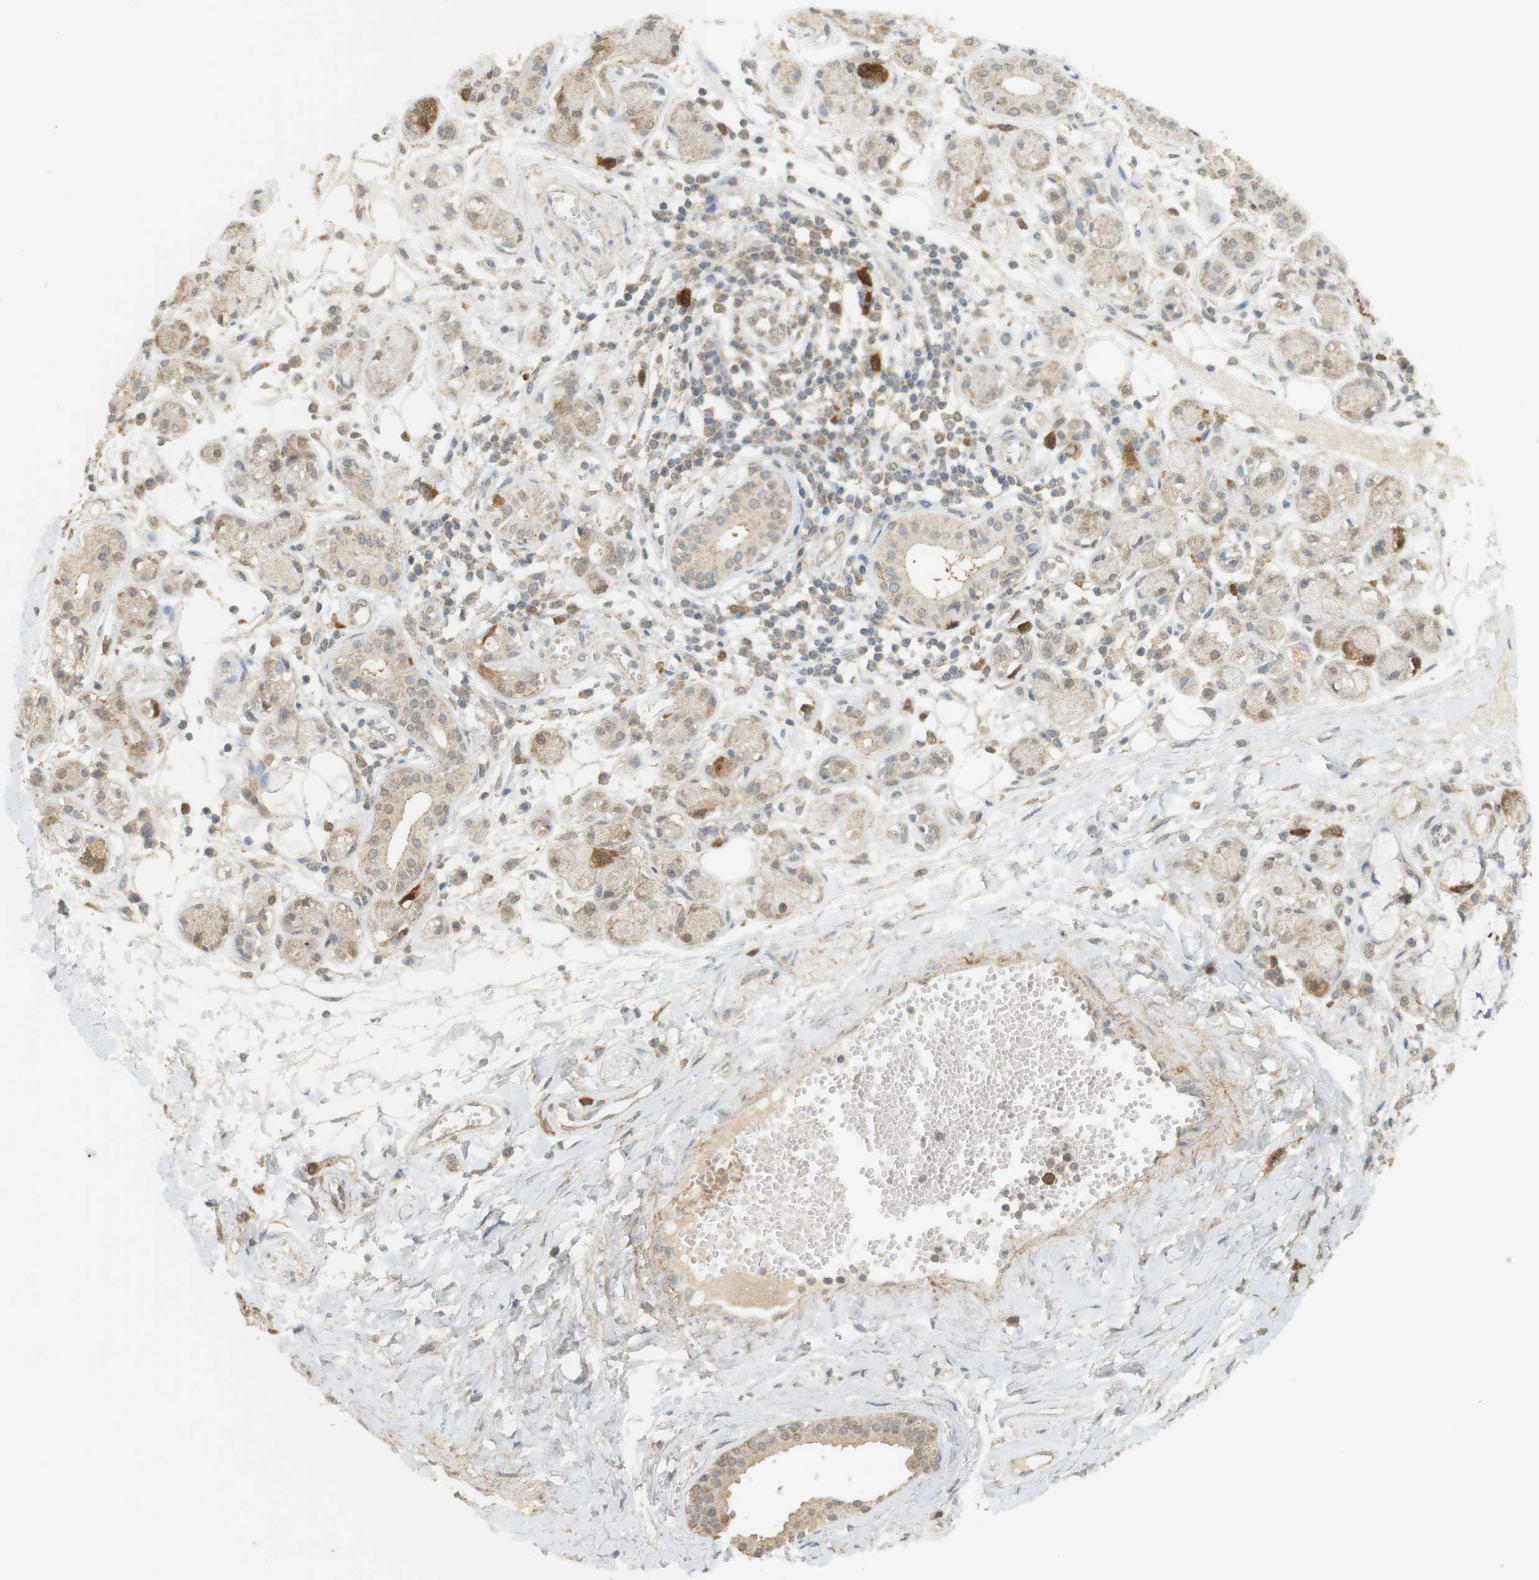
{"staining": {"intensity": "negative", "quantity": "none", "location": "none"}, "tissue": "adipose tissue", "cell_type": "Adipocytes", "image_type": "normal", "snomed": [{"axis": "morphology", "description": "Normal tissue, NOS"}, {"axis": "morphology", "description": "Inflammation, NOS"}, {"axis": "topography", "description": "Salivary gland"}, {"axis": "topography", "description": "Peripheral nerve tissue"}], "caption": "IHC image of benign adipose tissue: adipose tissue stained with DAB displays no significant protein staining in adipocytes. Brightfield microscopy of immunohistochemistry (IHC) stained with DAB (3,3'-diaminobenzidine) (brown) and hematoxylin (blue), captured at high magnification.", "gene": "TTK", "patient": {"sex": "female", "age": 75}}